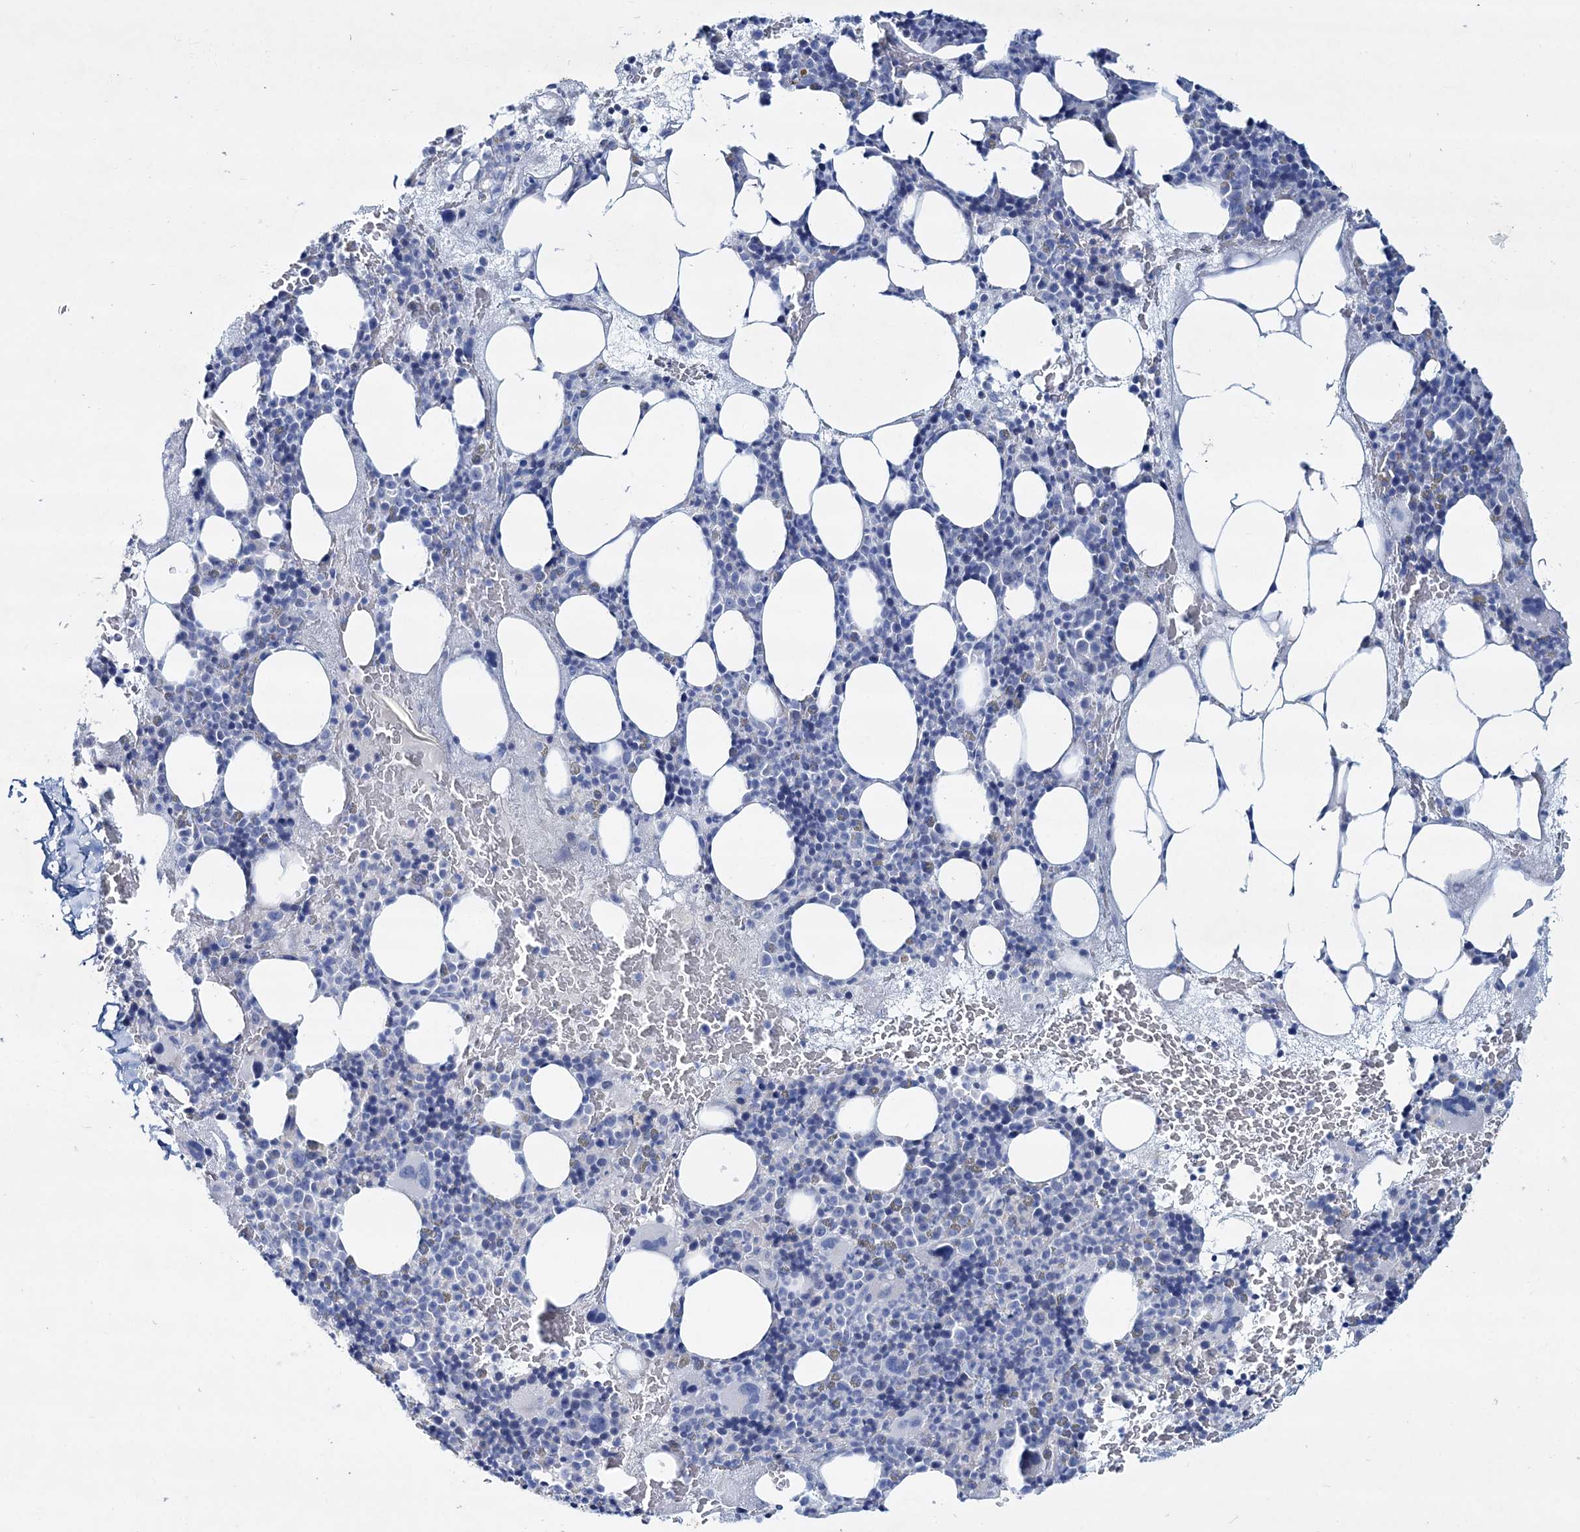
{"staining": {"intensity": "negative", "quantity": "none", "location": "none"}, "tissue": "bone marrow", "cell_type": "Hematopoietic cells", "image_type": "normal", "snomed": [{"axis": "morphology", "description": "Normal tissue, NOS"}, {"axis": "topography", "description": "Bone marrow"}], "caption": "An IHC micrograph of unremarkable bone marrow is shown. There is no staining in hematopoietic cells of bone marrow.", "gene": "ADGRL1", "patient": {"sex": "male", "age": 89}}